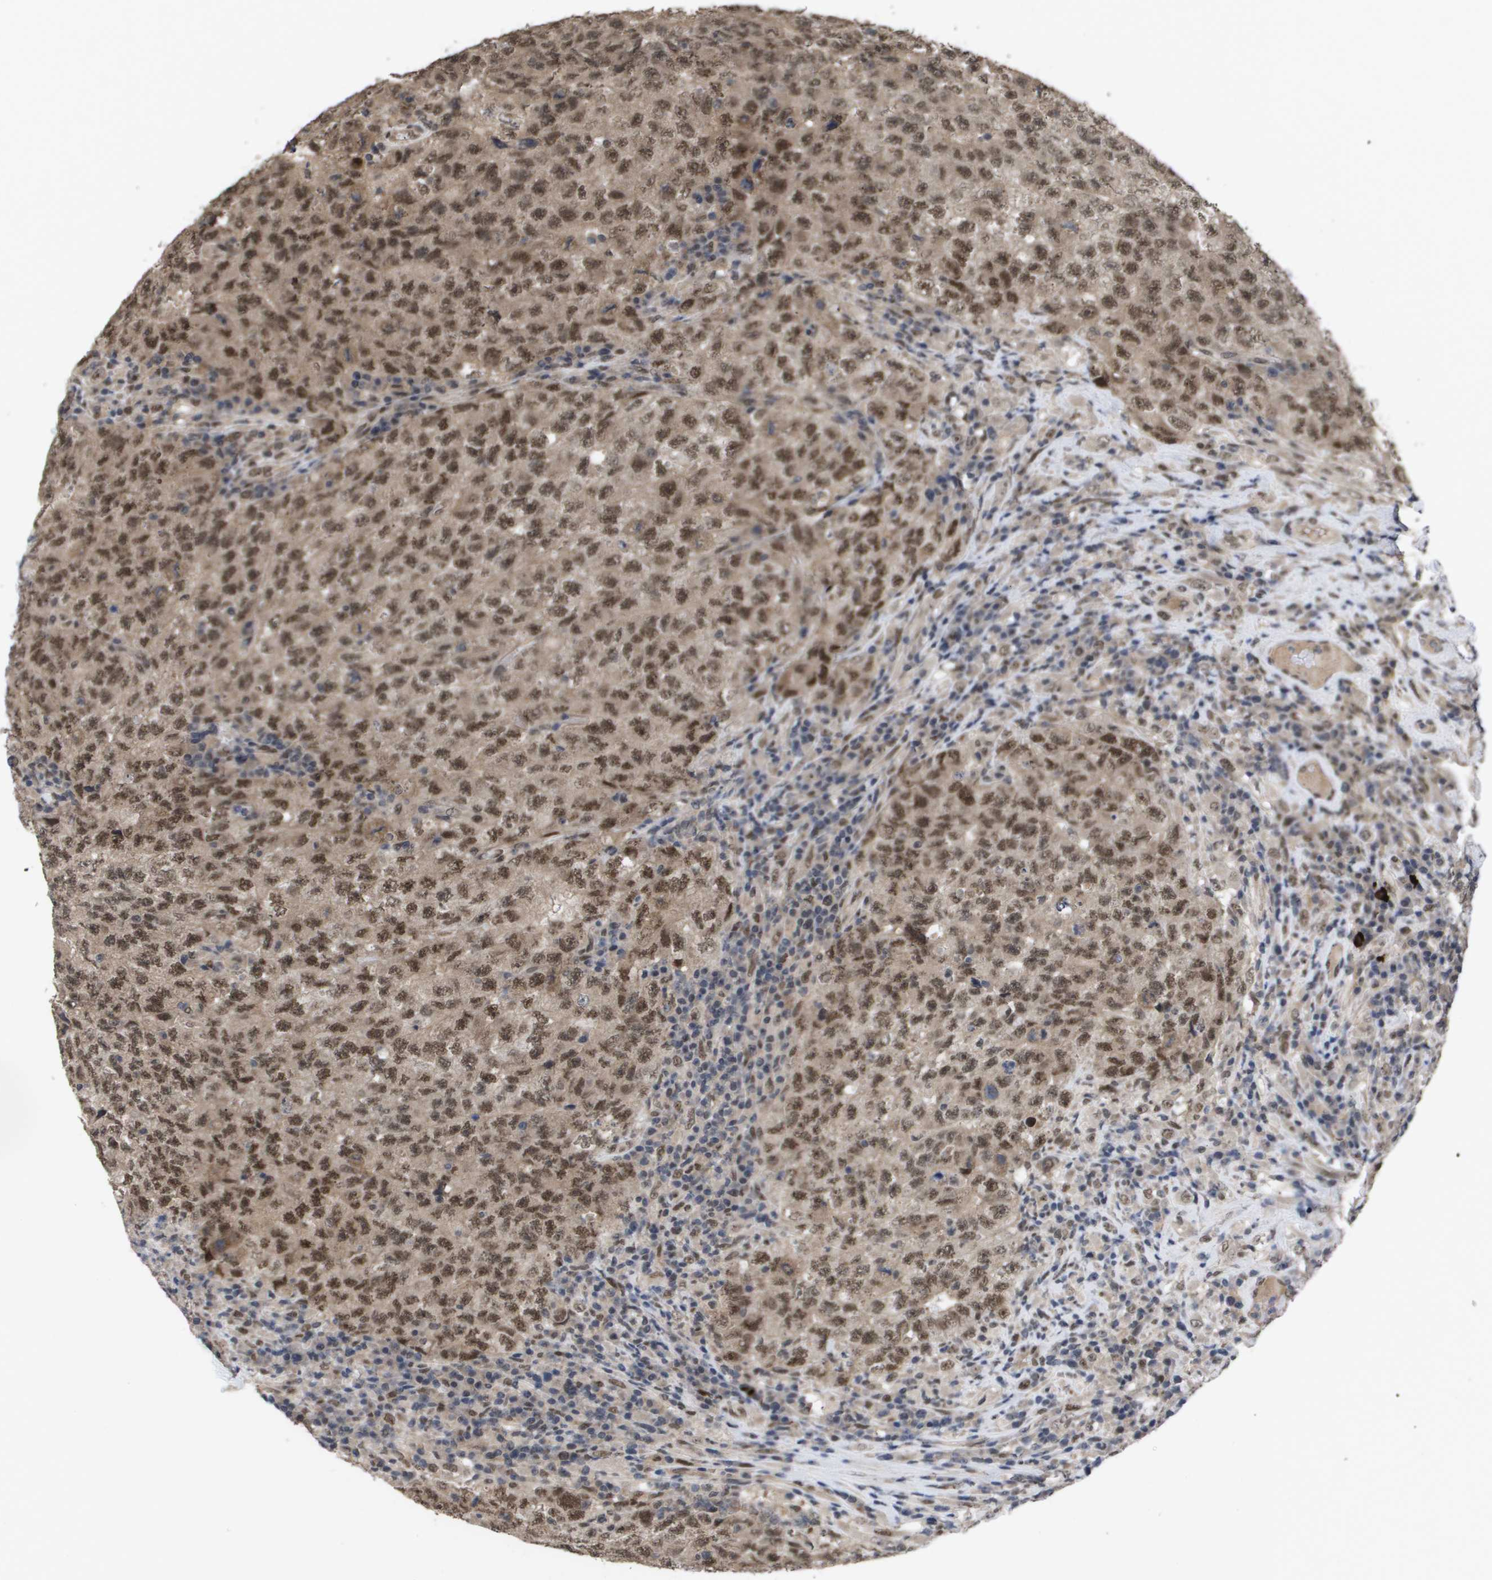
{"staining": {"intensity": "moderate", "quantity": ">75%", "location": "cytoplasmic/membranous,nuclear"}, "tissue": "testis cancer", "cell_type": "Tumor cells", "image_type": "cancer", "snomed": [{"axis": "morphology", "description": "Necrosis, NOS"}, {"axis": "morphology", "description": "Carcinoma, Embryonal, NOS"}, {"axis": "topography", "description": "Testis"}], "caption": "Protein positivity by immunohistochemistry (IHC) exhibits moderate cytoplasmic/membranous and nuclear positivity in approximately >75% of tumor cells in embryonal carcinoma (testis).", "gene": "AMBRA1", "patient": {"sex": "male", "age": 19}}